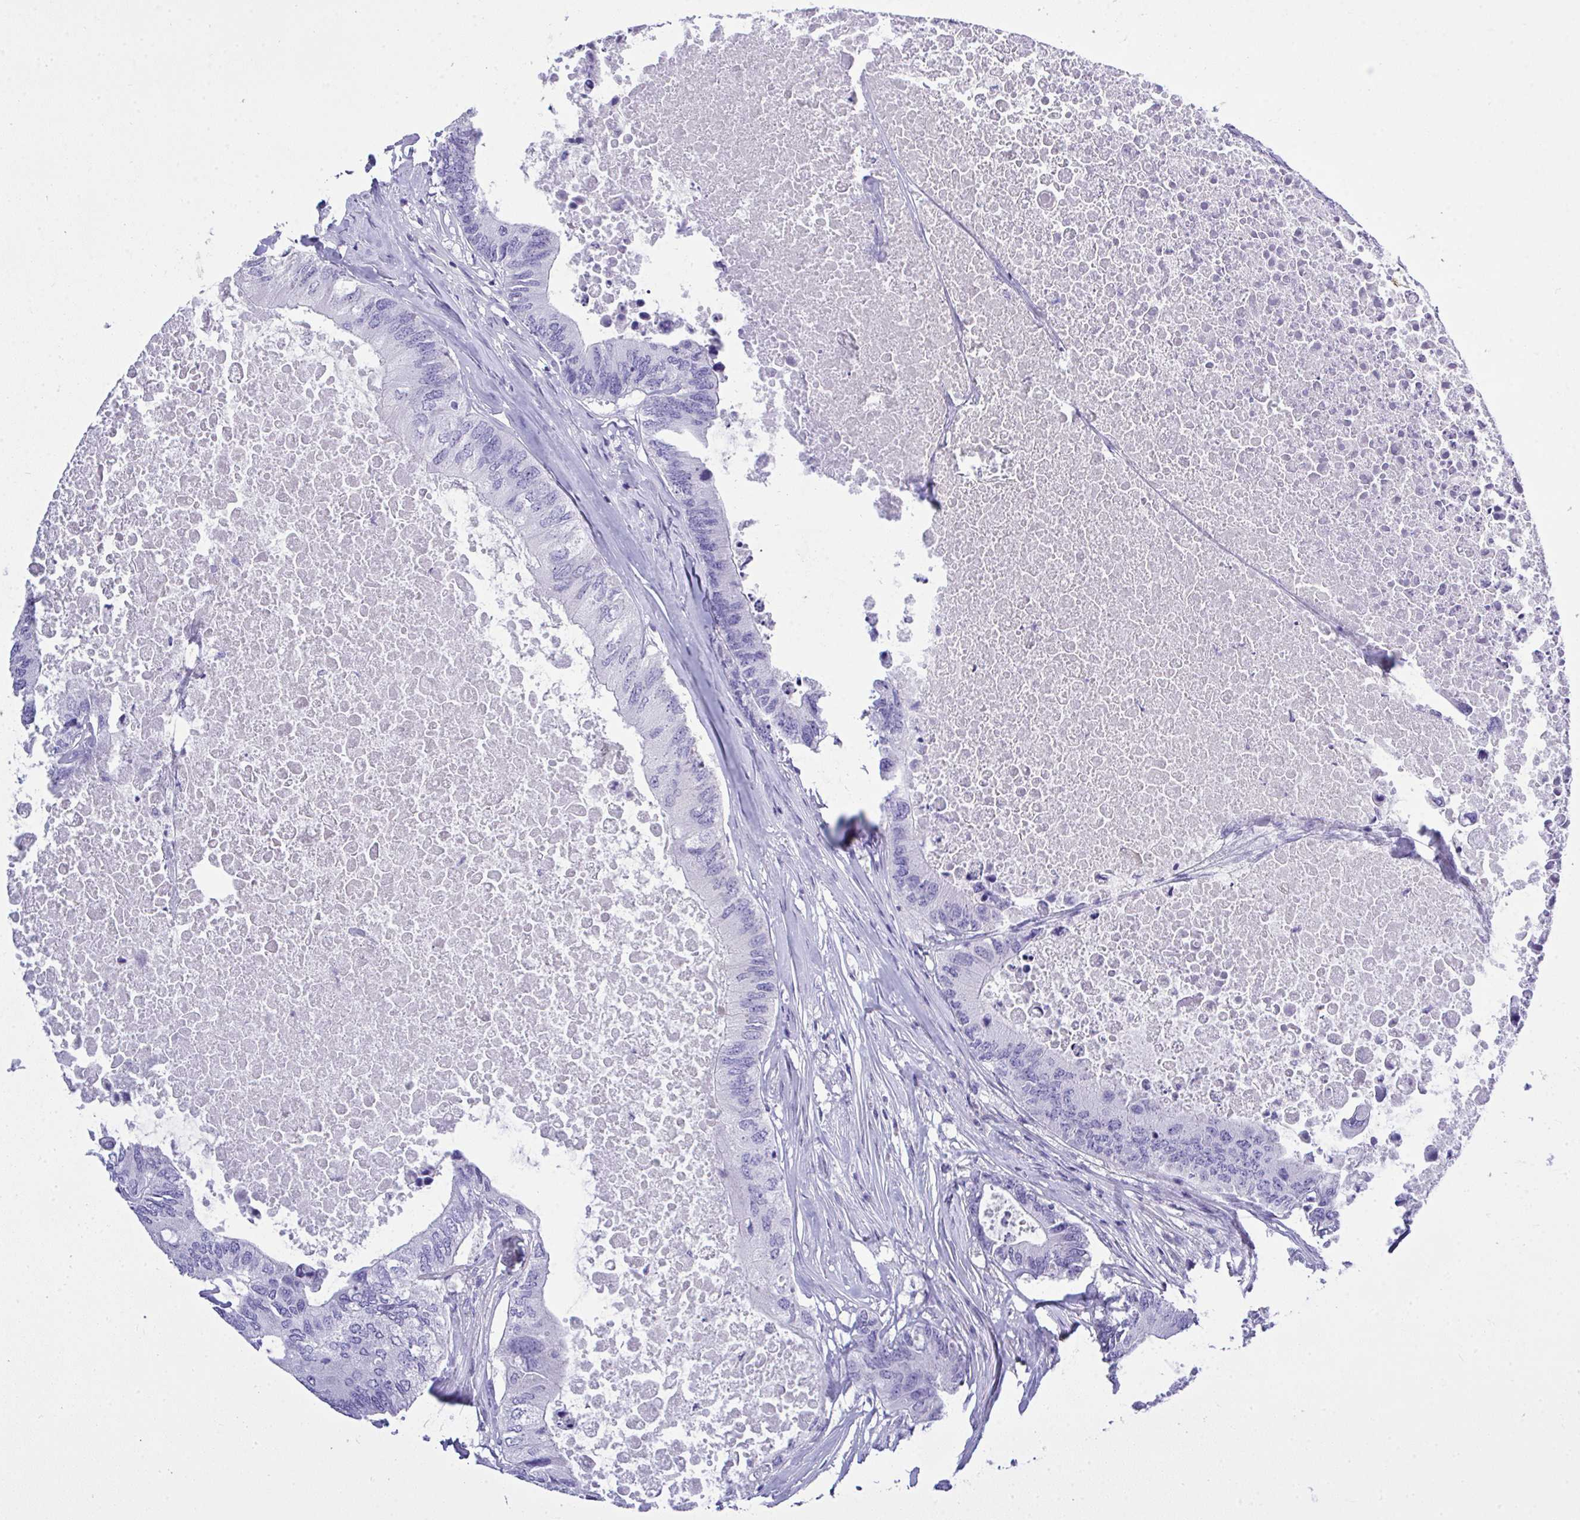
{"staining": {"intensity": "negative", "quantity": "none", "location": "none"}, "tissue": "colorectal cancer", "cell_type": "Tumor cells", "image_type": "cancer", "snomed": [{"axis": "morphology", "description": "Adenocarcinoma, NOS"}, {"axis": "topography", "description": "Colon"}], "caption": "Immunohistochemistry of colorectal cancer reveals no staining in tumor cells. (DAB (3,3'-diaminobenzidine) immunohistochemistry visualized using brightfield microscopy, high magnification).", "gene": "AKR1D1", "patient": {"sex": "male", "age": 71}}